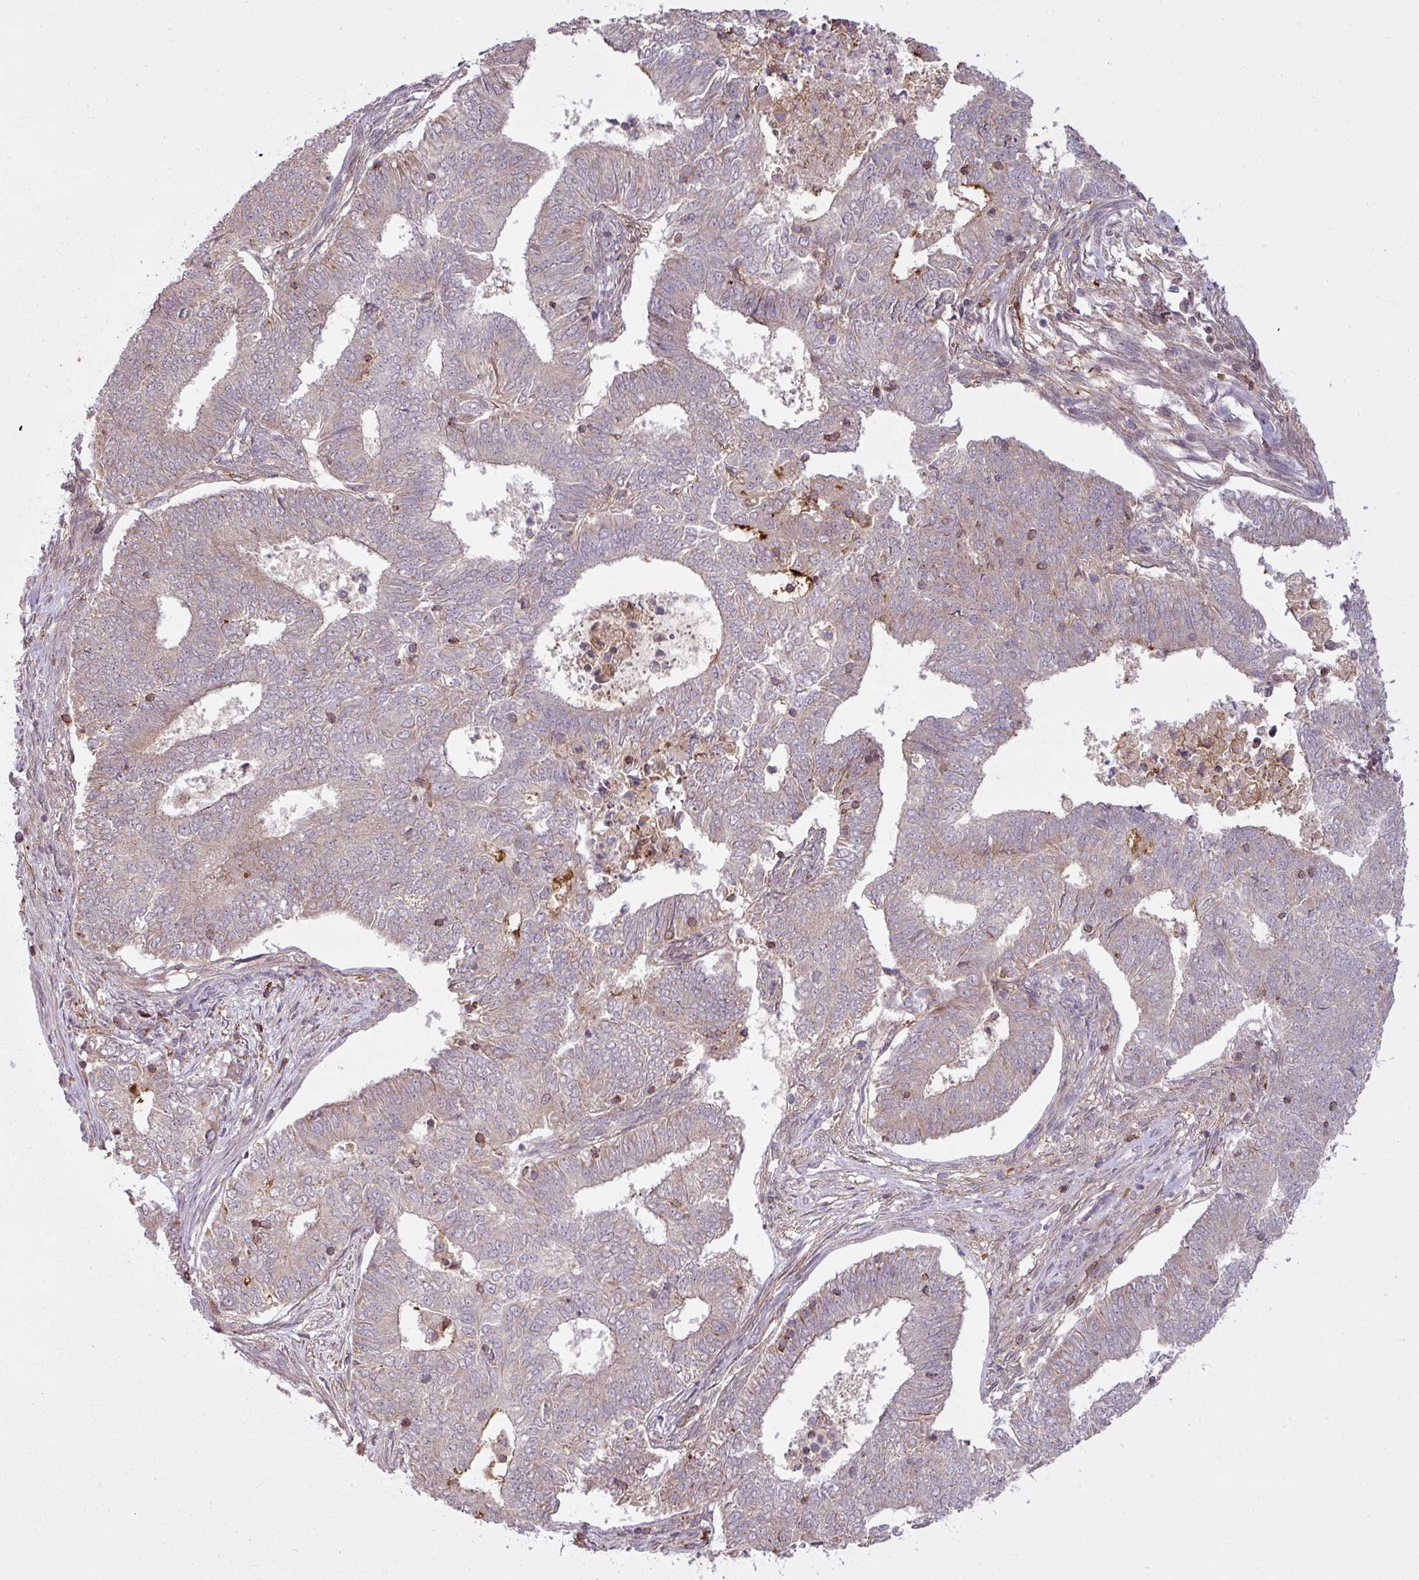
{"staining": {"intensity": "negative", "quantity": "none", "location": "none"}, "tissue": "endometrial cancer", "cell_type": "Tumor cells", "image_type": "cancer", "snomed": [{"axis": "morphology", "description": "Adenocarcinoma, NOS"}, {"axis": "topography", "description": "Endometrium"}], "caption": "Endometrial cancer stained for a protein using immunohistochemistry (IHC) reveals no positivity tumor cells.", "gene": "ZC2HC1C", "patient": {"sex": "female", "age": 62}}